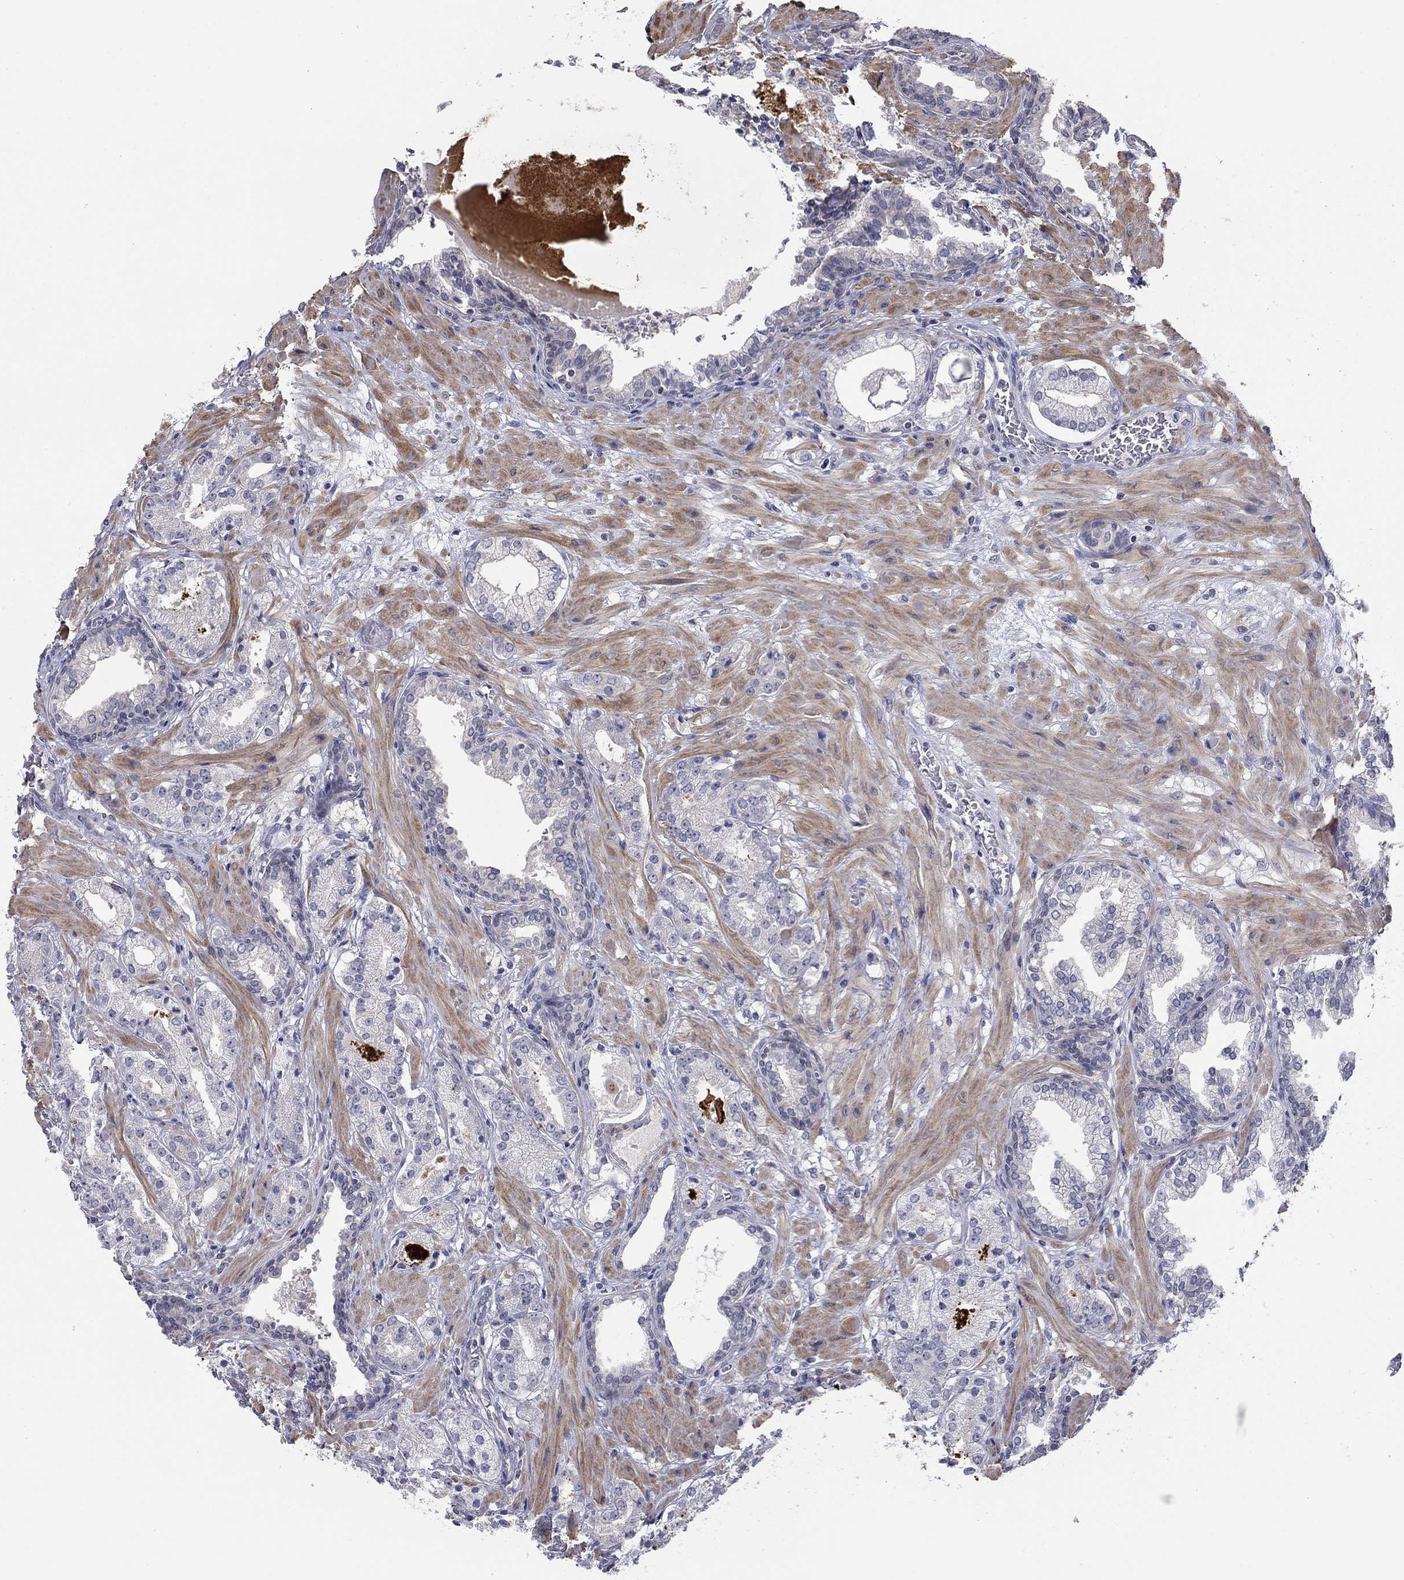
{"staining": {"intensity": "negative", "quantity": "none", "location": "none"}, "tissue": "prostate cancer", "cell_type": "Tumor cells", "image_type": "cancer", "snomed": [{"axis": "morphology", "description": "Adenocarcinoma, NOS"}, {"axis": "topography", "description": "Prostate and seminal vesicle, NOS"}, {"axis": "topography", "description": "Prostate"}], "caption": "An immunohistochemistry (IHC) histopathology image of prostate cancer (adenocarcinoma) is shown. There is no staining in tumor cells of prostate cancer (adenocarcinoma).", "gene": "GRK7", "patient": {"sex": "male", "age": 44}}